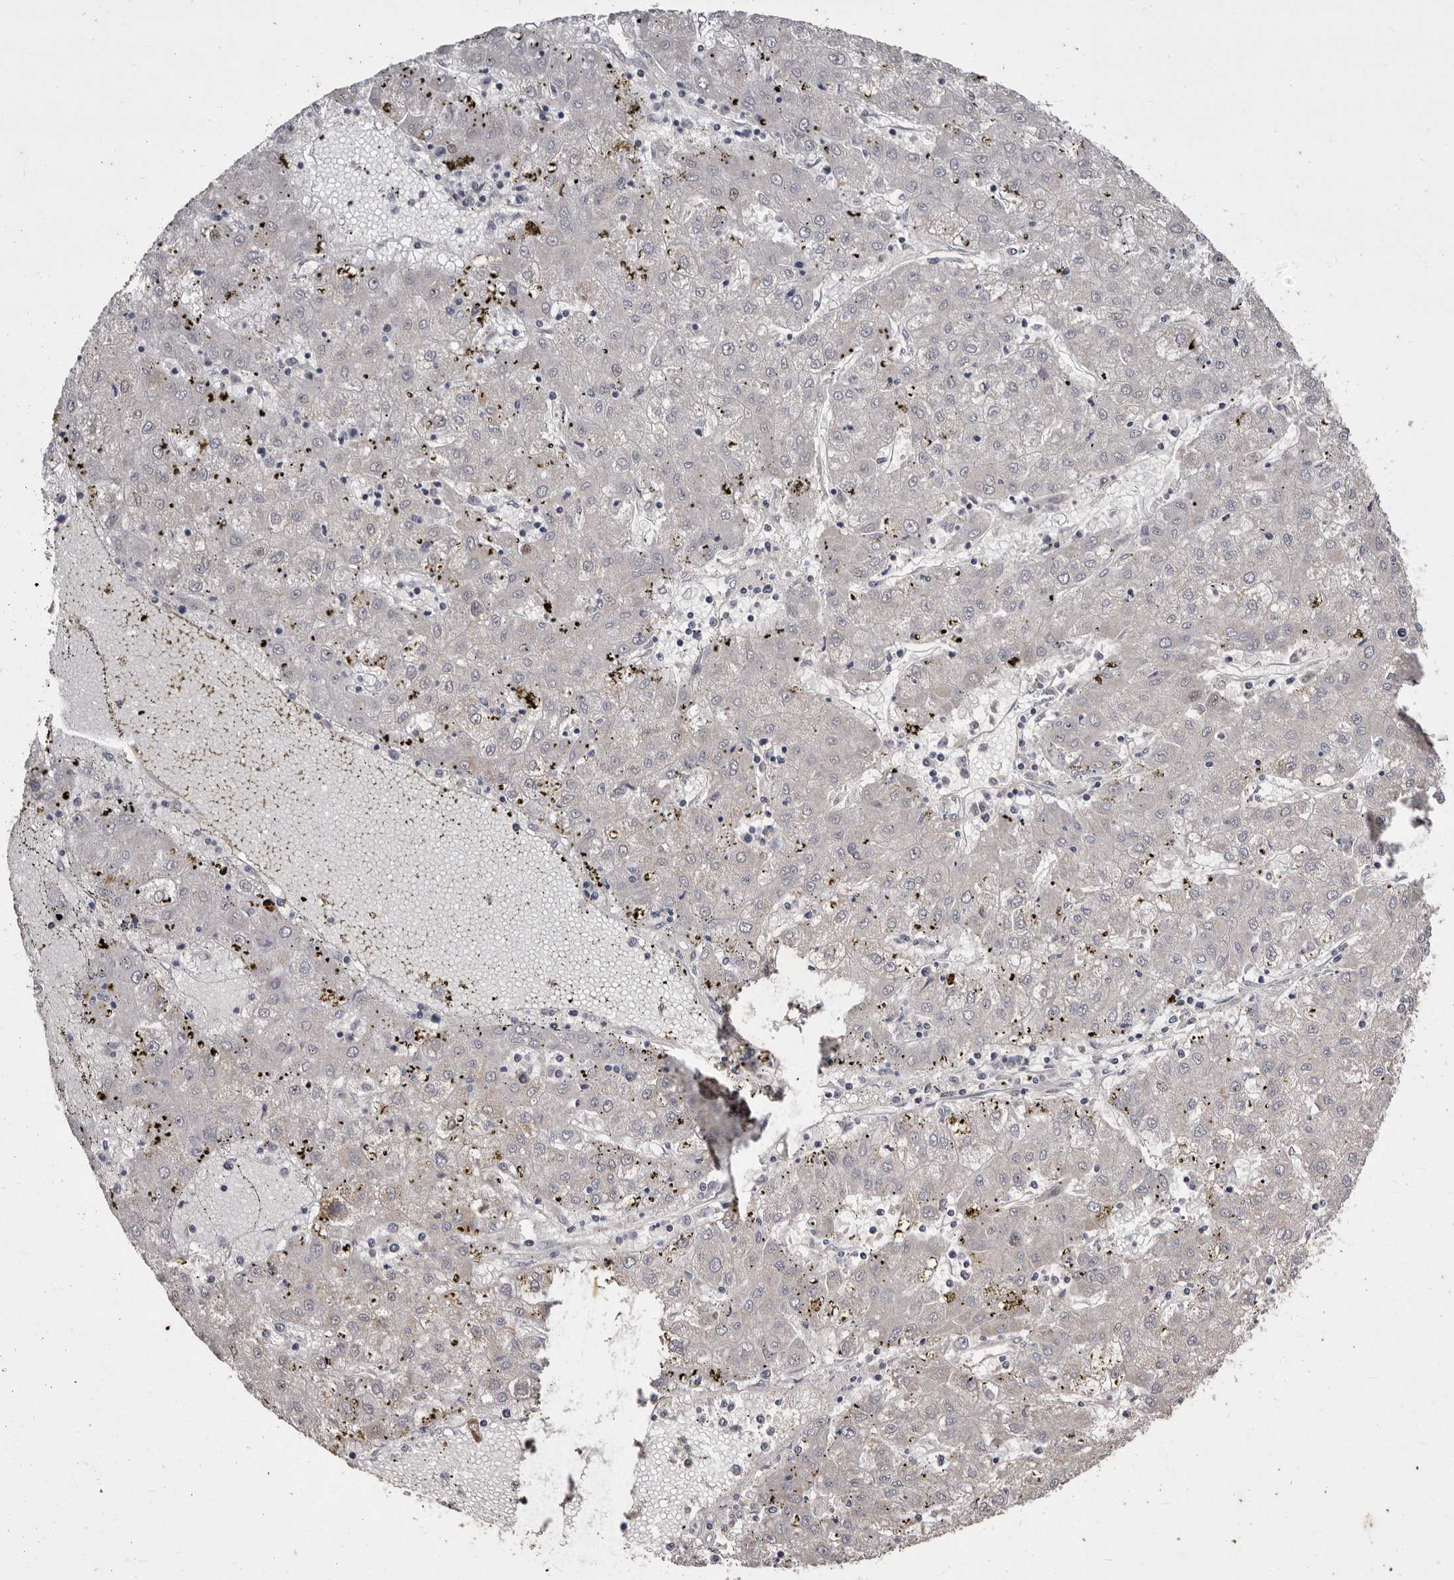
{"staining": {"intensity": "negative", "quantity": "none", "location": "none"}, "tissue": "liver cancer", "cell_type": "Tumor cells", "image_type": "cancer", "snomed": [{"axis": "morphology", "description": "Carcinoma, Hepatocellular, NOS"}, {"axis": "topography", "description": "Liver"}], "caption": "Liver cancer was stained to show a protein in brown. There is no significant positivity in tumor cells.", "gene": "FLAD1", "patient": {"sex": "male", "age": 72}}